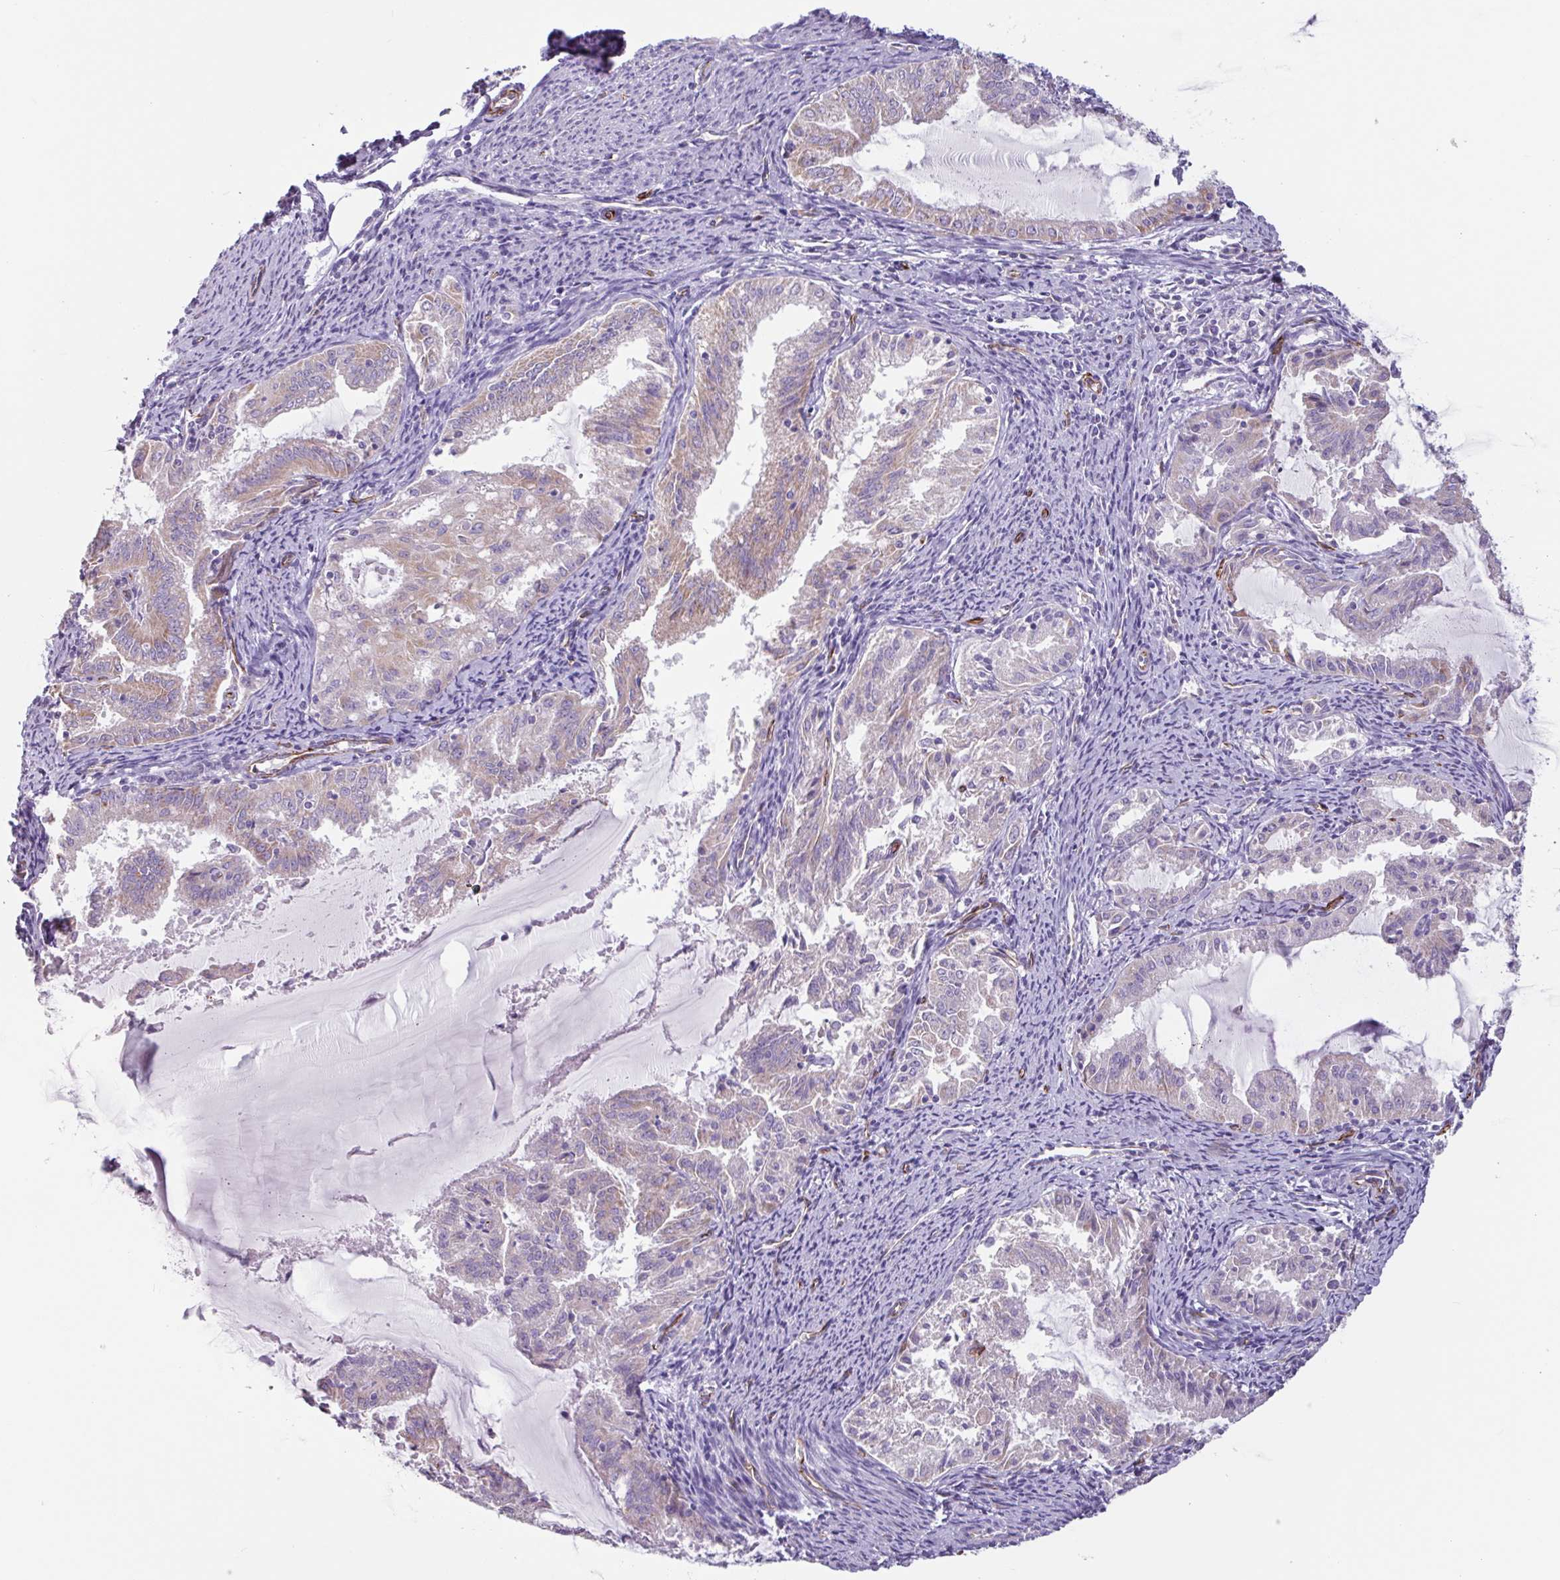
{"staining": {"intensity": "weak", "quantity": "25%-75%", "location": "cytoplasmic/membranous"}, "tissue": "endometrial cancer", "cell_type": "Tumor cells", "image_type": "cancer", "snomed": [{"axis": "morphology", "description": "Adenocarcinoma, NOS"}, {"axis": "topography", "description": "Endometrium"}], "caption": "Brown immunohistochemical staining in endometrial cancer displays weak cytoplasmic/membranous positivity in approximately 25%-75% of tumor cells. (Brightfield microscopy of DAB IHC at high magnification).", "gene": "BTD", "patient": {"sex": "female", "age": 70}}